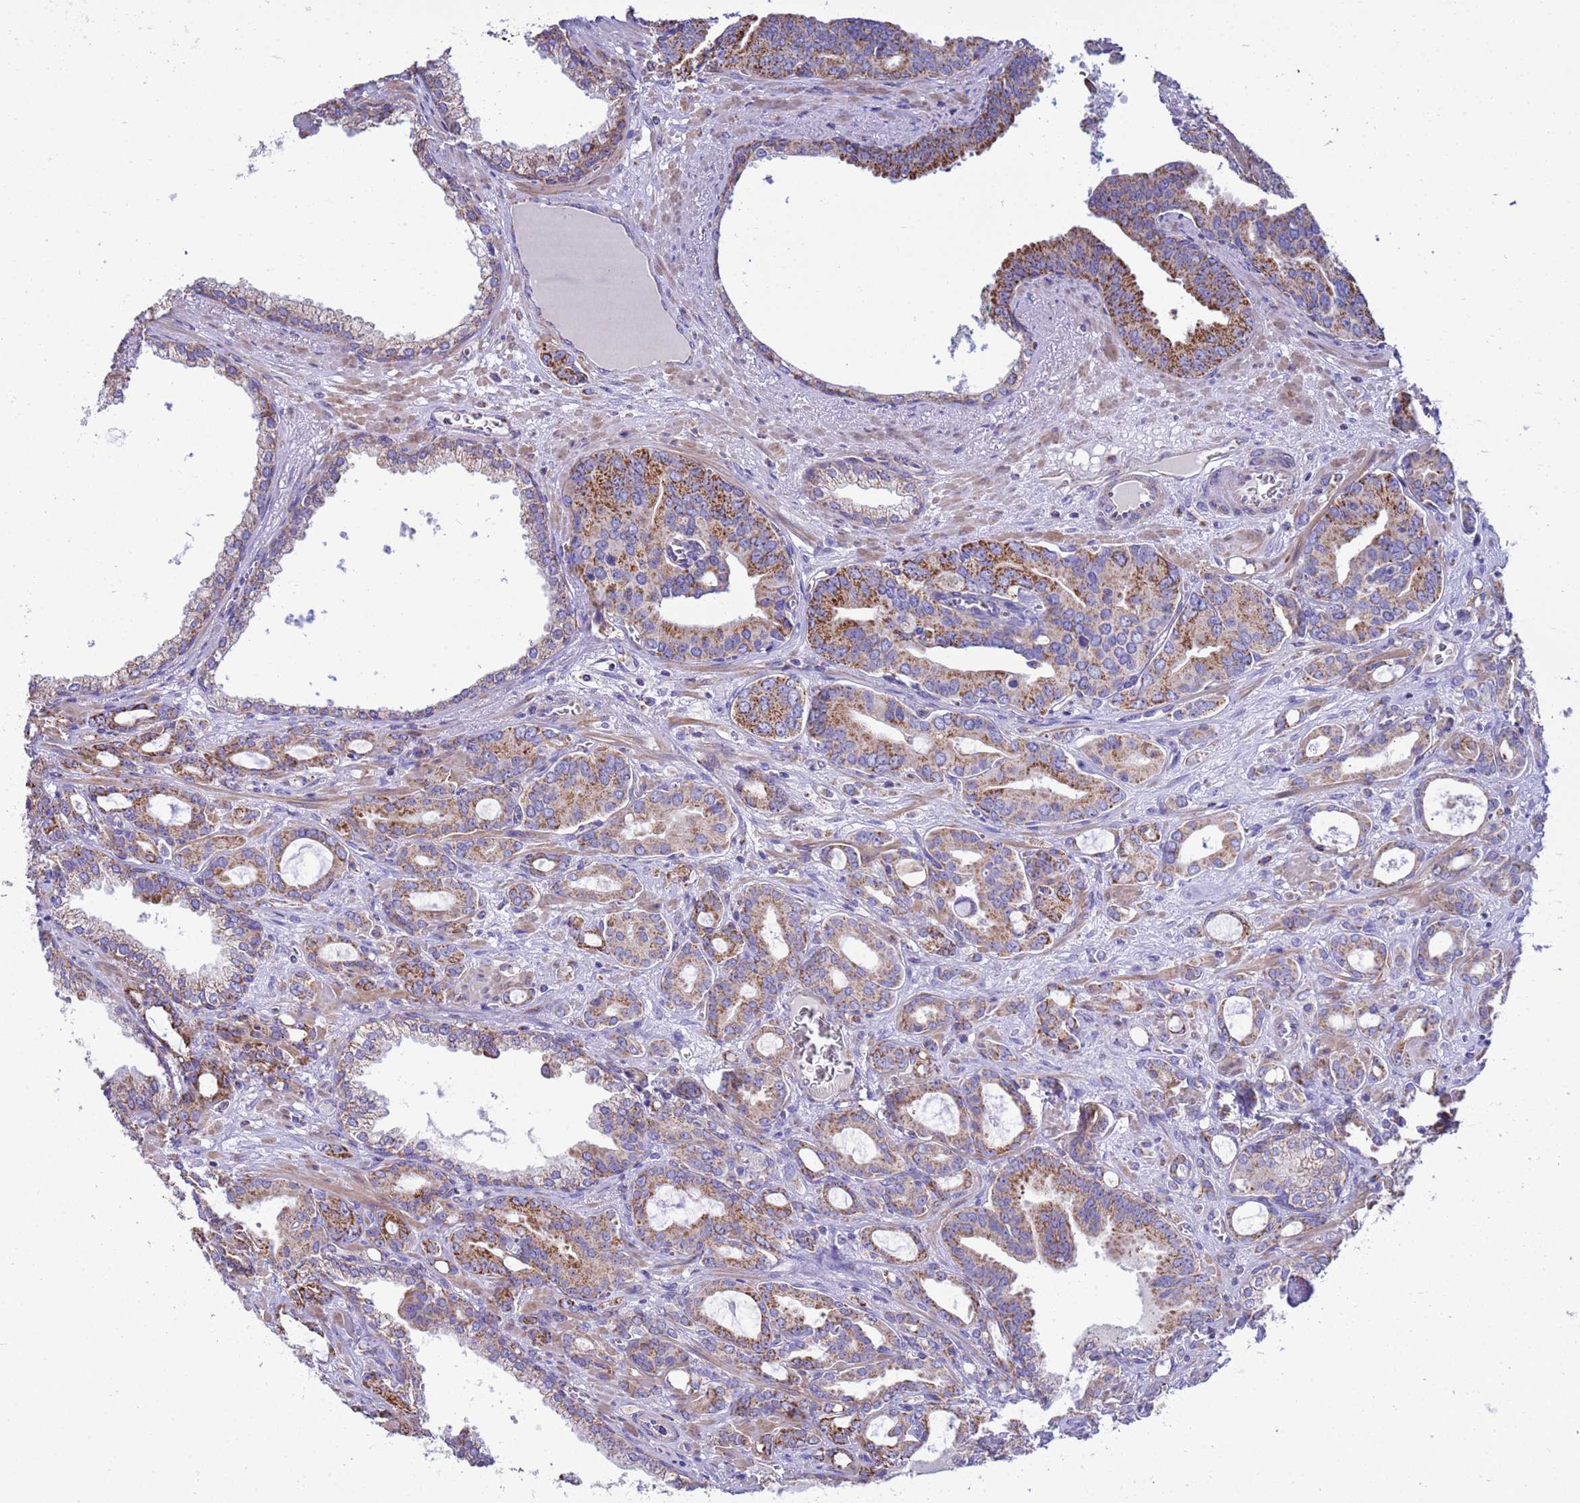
{"staining": {"intensity": "moderate", "quantity": ">75%", "location": "cytoplasmic/membranous"}, "tissue": "prostate cancer", "cell_type": "Tumor cells", "image_type": "cancer", "snomed": [{"axis": "morphology", "description": "Adenocarcinoma, High grade"}, {"axis": "topography", "description": "Prostate"}], "caption": "Immunohistochemical staining of human prostate cancer displays medium levels of moderate cytoplasmic/membranous expression in about >75% of tumor cells.", "gene": "RNF165", "patient": {"sex": "male", "age": 72}}